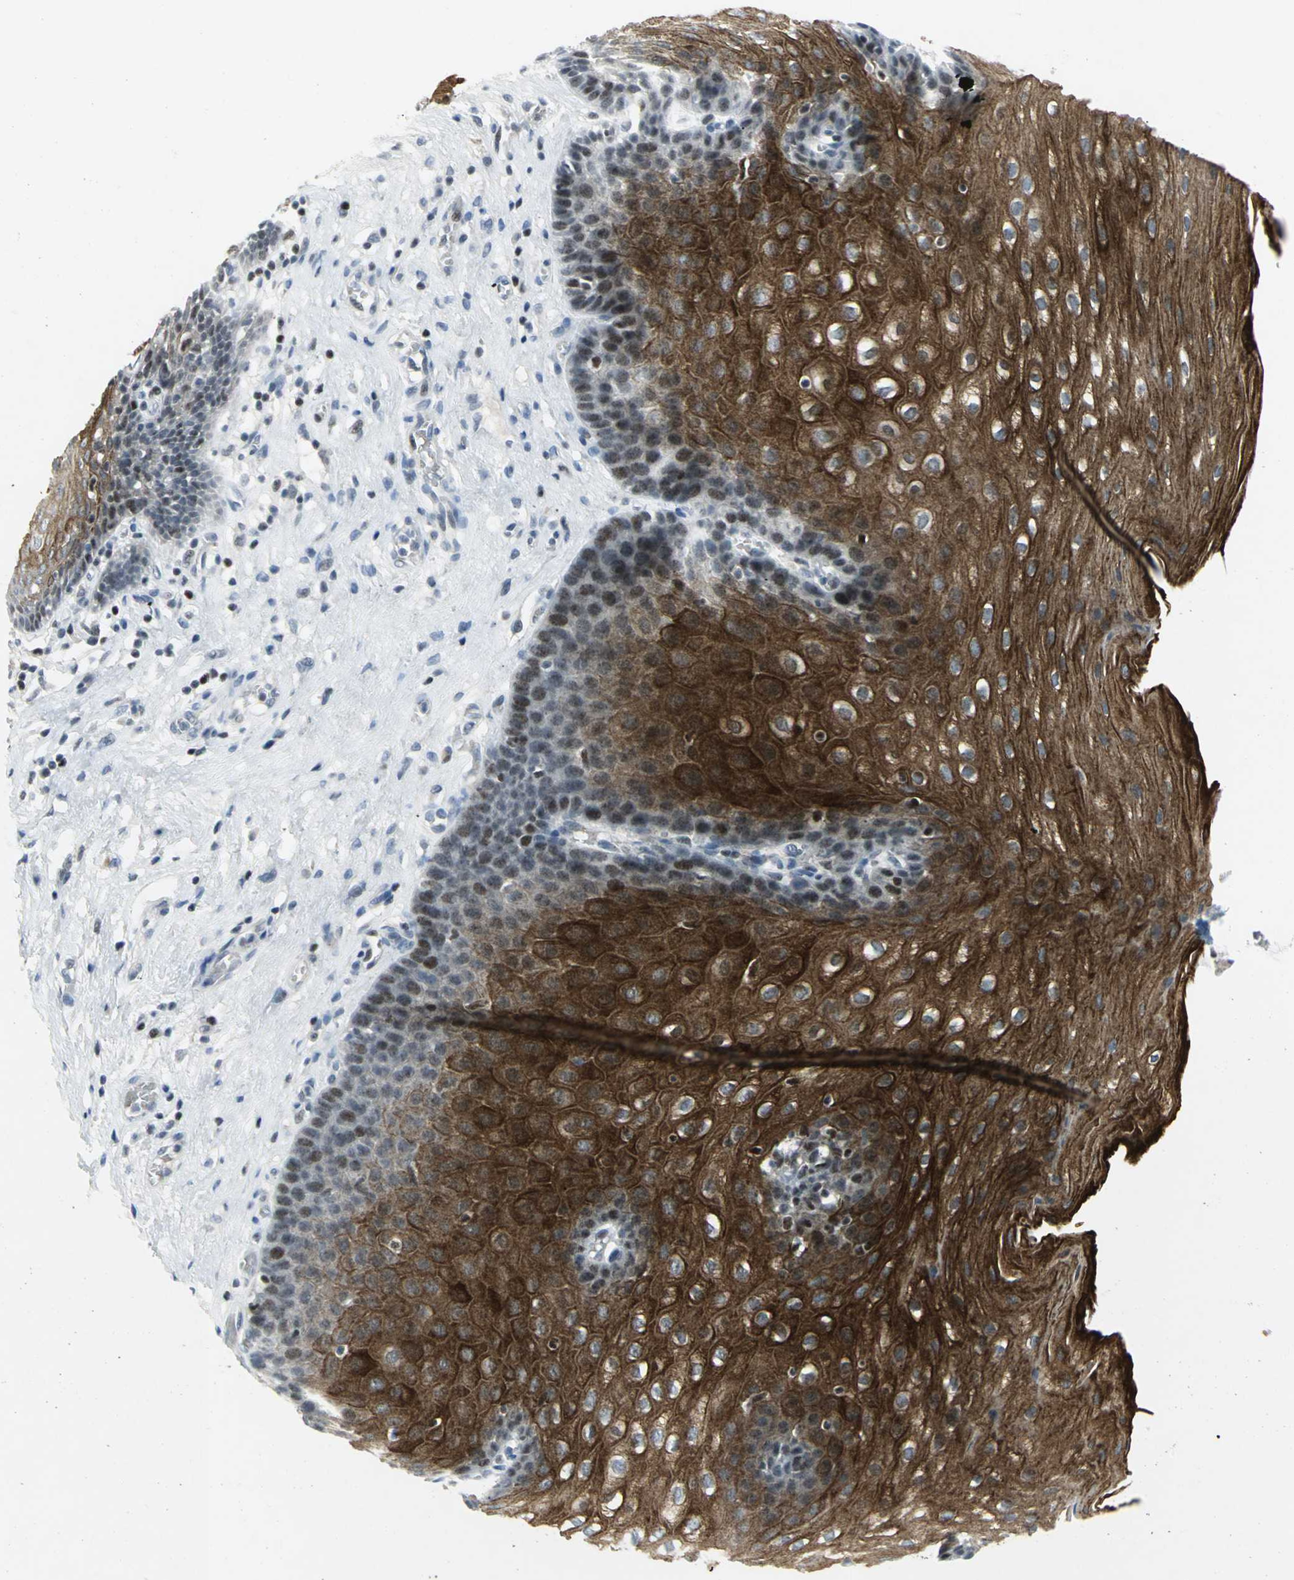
{"staining": {"intensity": "strong", "quantity": ">75%", "location": "cytoplasmic/membranous"}, "tissue": "esophagus", "cell_type": "Squamous epithelial cells", "image_type": "normal", "snomed": [{"axis": "morphology", "description": "Normal tissue, NOS"}, {"axis": "topography", "description": "Esophagus"}], "caption": "A histopathology image of human esophagus stained for a protein demonstrates strong cytoplasmic/membranous brown staining in squamous epithelial cells. (brown staining indicates protein expression, while blue staining denotes nuclei).", "gene": "RPA1", "patient": {"sex": "male", "age": 48}}